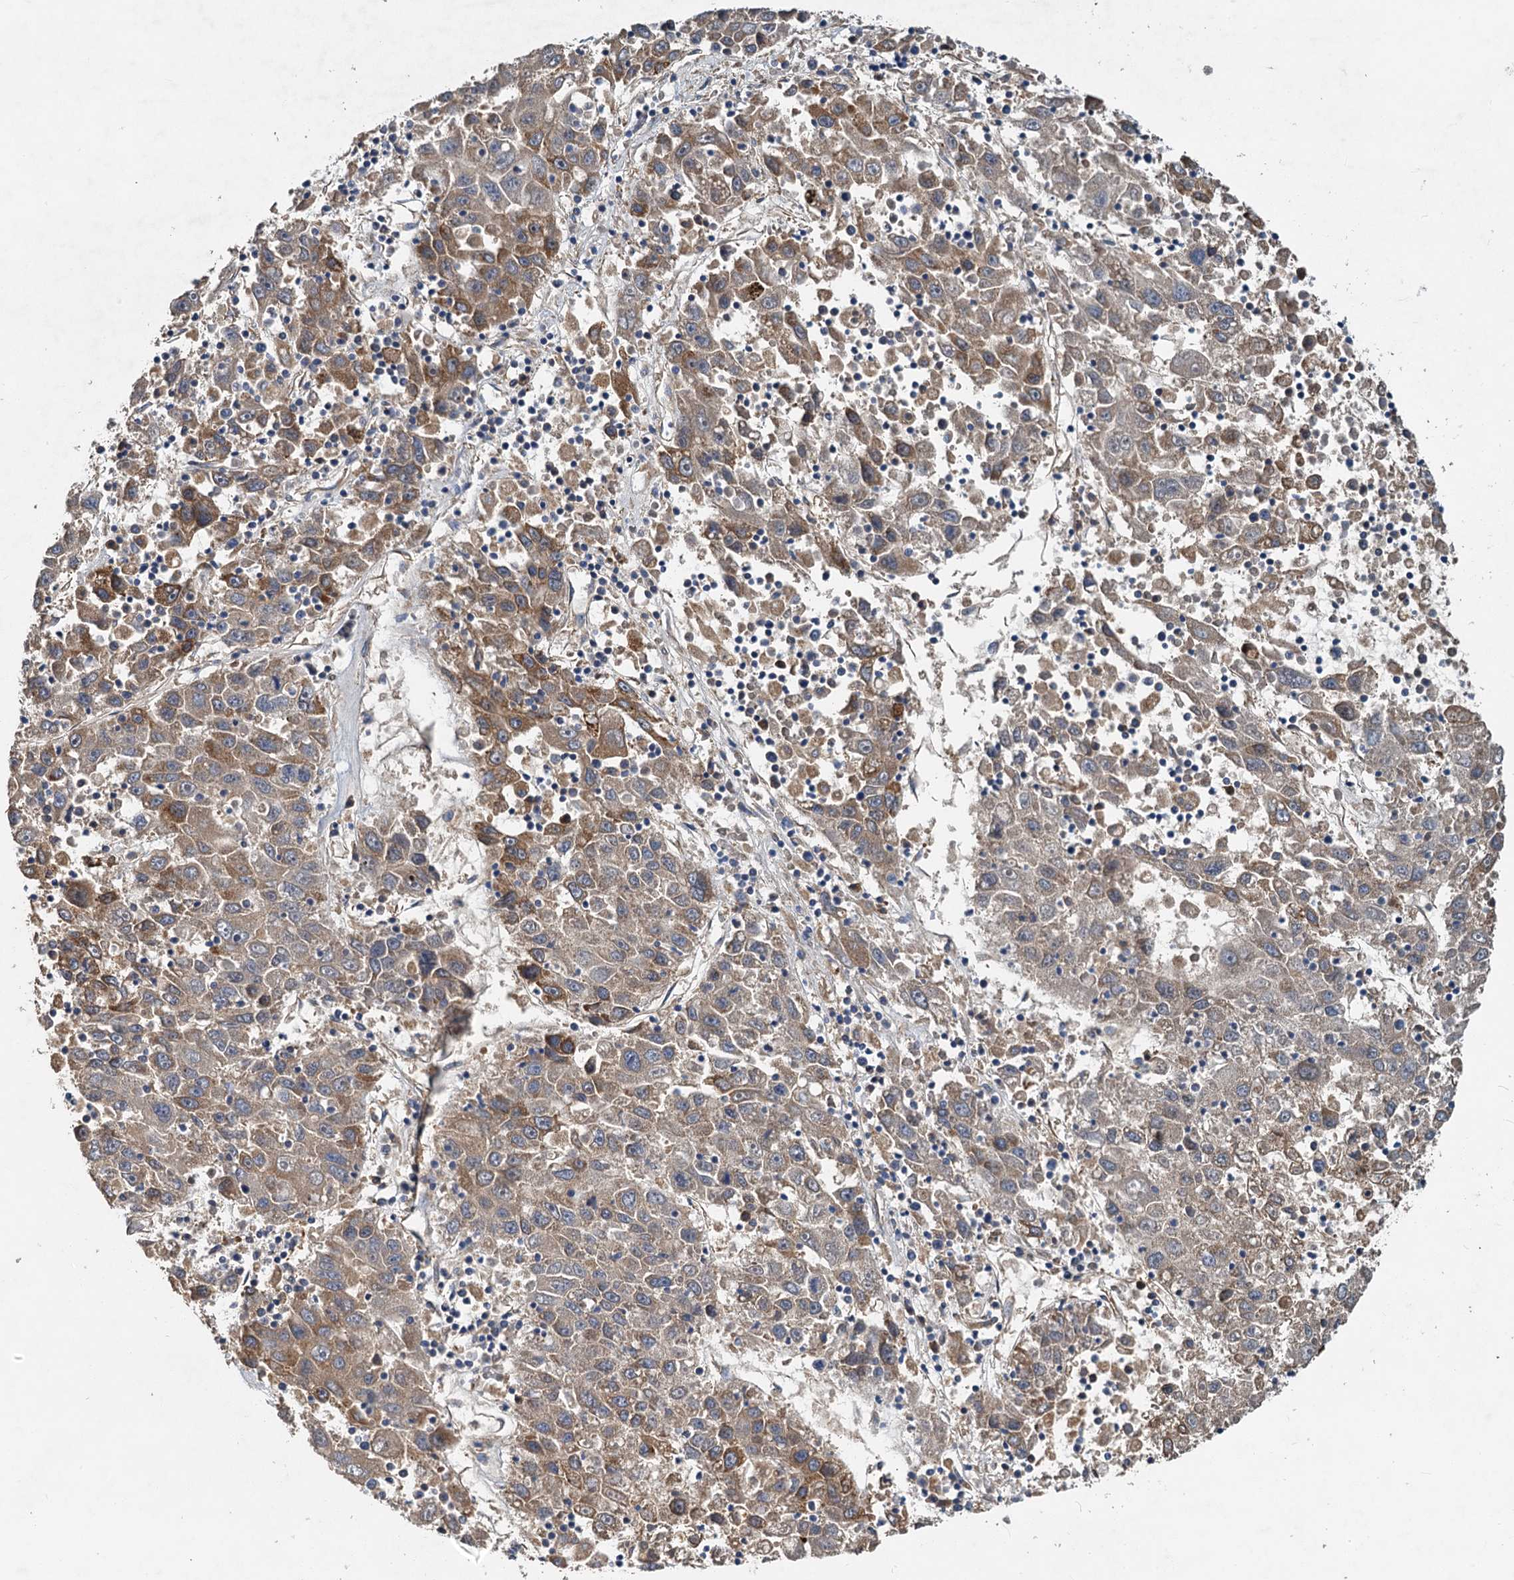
{"staining": {"intensity": "moderate", "quantity": "<25%", "location": "cytoplasmic/membranous"}, "tissue": "liver cancer", "cell_type": "Tumor cells", "image_type": "cancer", "snomed": [{"axis": "morphology", "description": "Carcinoma, Hepatocellular, NOS"}, {"axis": "topography", "description": "Liver"}], "caption": "The micrograph demonstrates staining of liver hepatocellular carcinoma, revealing moderate cytoplasmic/membranous protein staining (brown color) within tumor cells.", "gene": "HYI", "patient": {"sex": "male", "age": 49}}